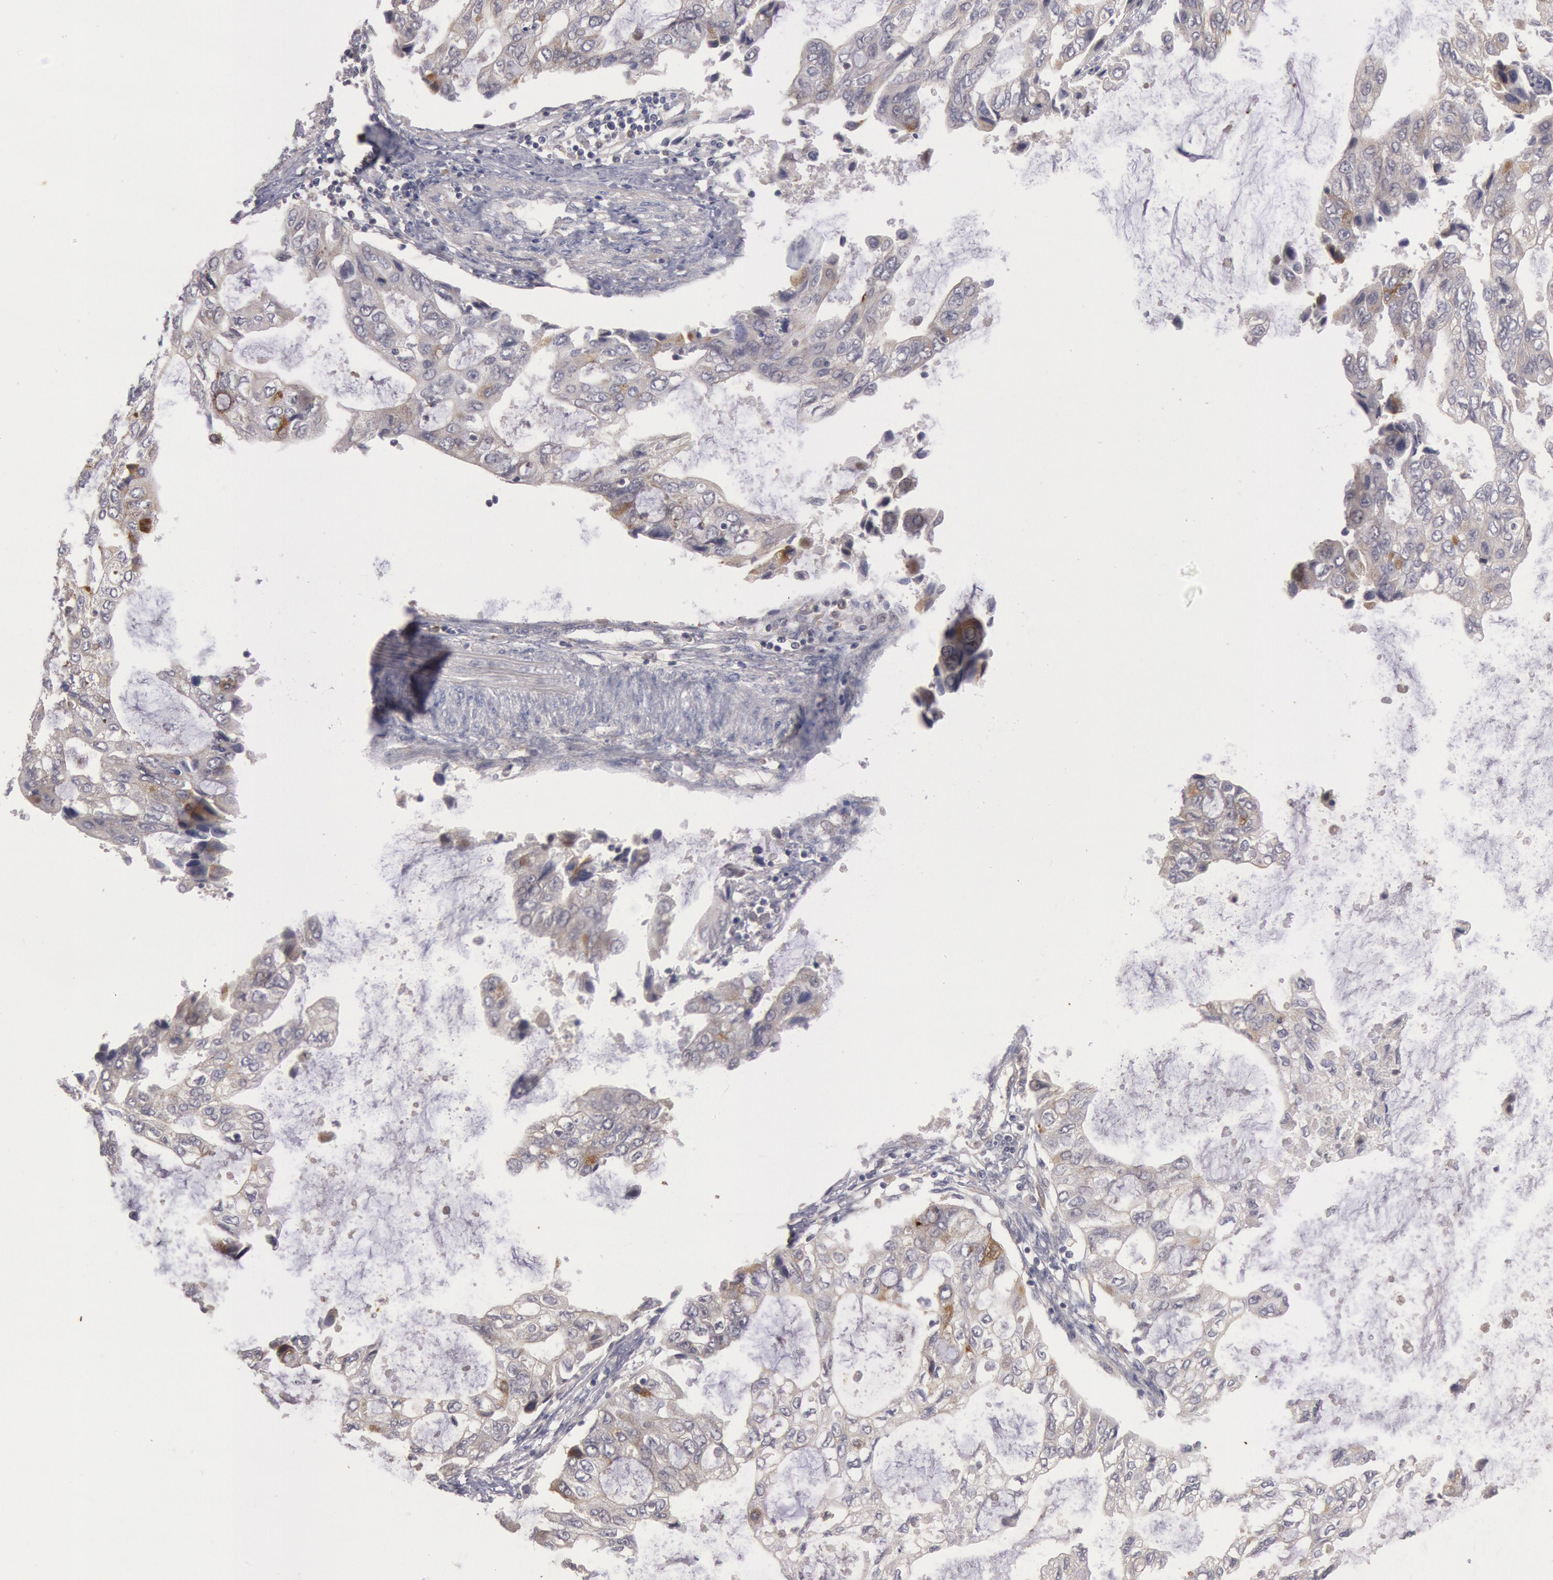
{"staining": {"intensity": "weak", "quantity": "<25%", "location": "cytoplasmic/membranous"}, "tissue": "stomach cancer", "cell_type": "Tumor cells", "image_type": "cancer", "snomed": [{"axis": "morphology", "description": "Adenocarcinoma, NOS"}, {"axis": "topography", "description": "Stomach, upper"}], "caption": "This image is of adenocarcinoma (stomach) stained with IHC to label a protein in brown with the nuclei are counter-stained blue. There is no expression in tumor cells.", "gene": "PLA2G6", "patient": {"sex": "female", "age": 52}}